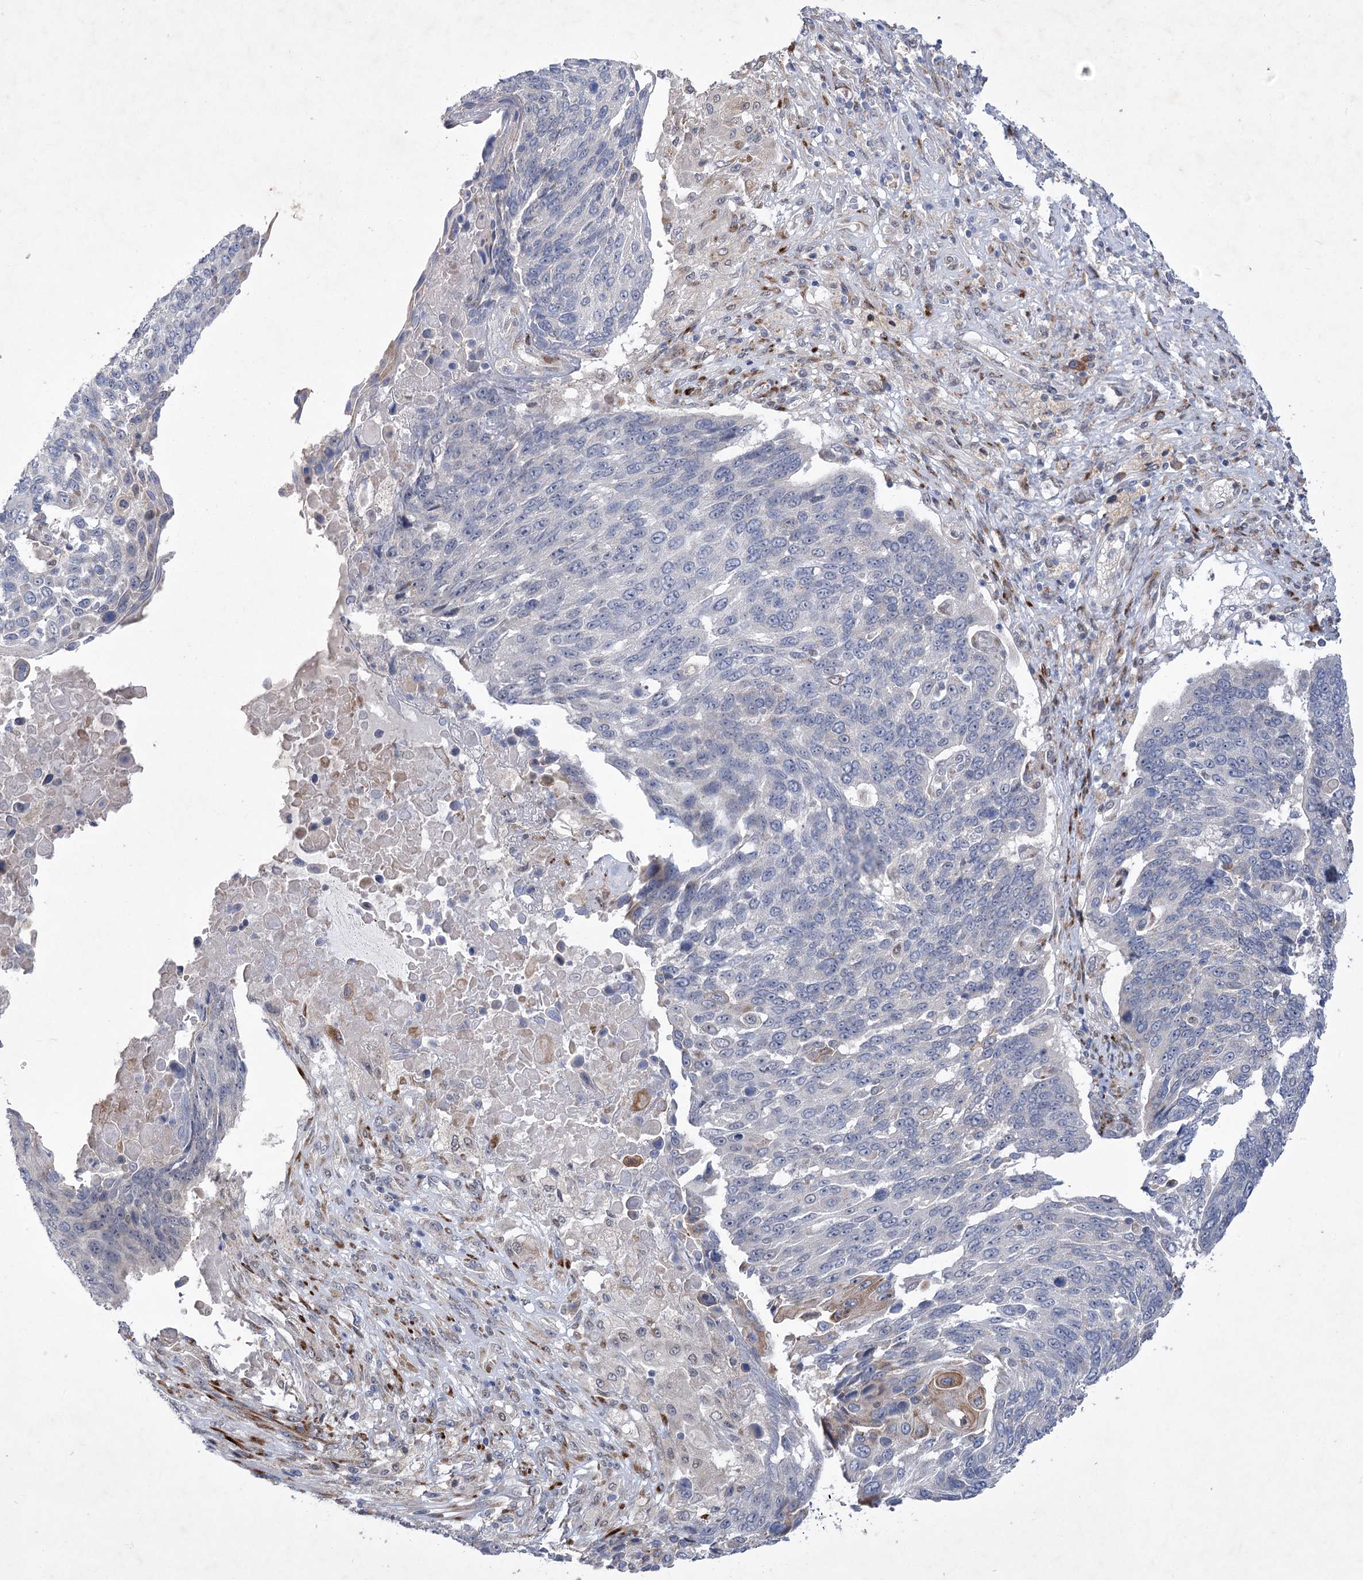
{"staining": {"intensity": "negative", "quantity": "none", "location": "none"}, "tissue": "lung cancer", "cell_type": "Tumor cells", "image_type": "cancer", "snomed": [{"axis": "morphology", "description": "Squamous cell carcinoma, NOS"}, {"axis": "topography", "description": "Lung"}], "caption": "Protein analysis of squamous cell carcinoma (lung) demonstrates no significant staining in tumor cells. Nuclei are stained in blue.", "gene": "GCNT4", "patient": {"sex": "male", "age": 66}}